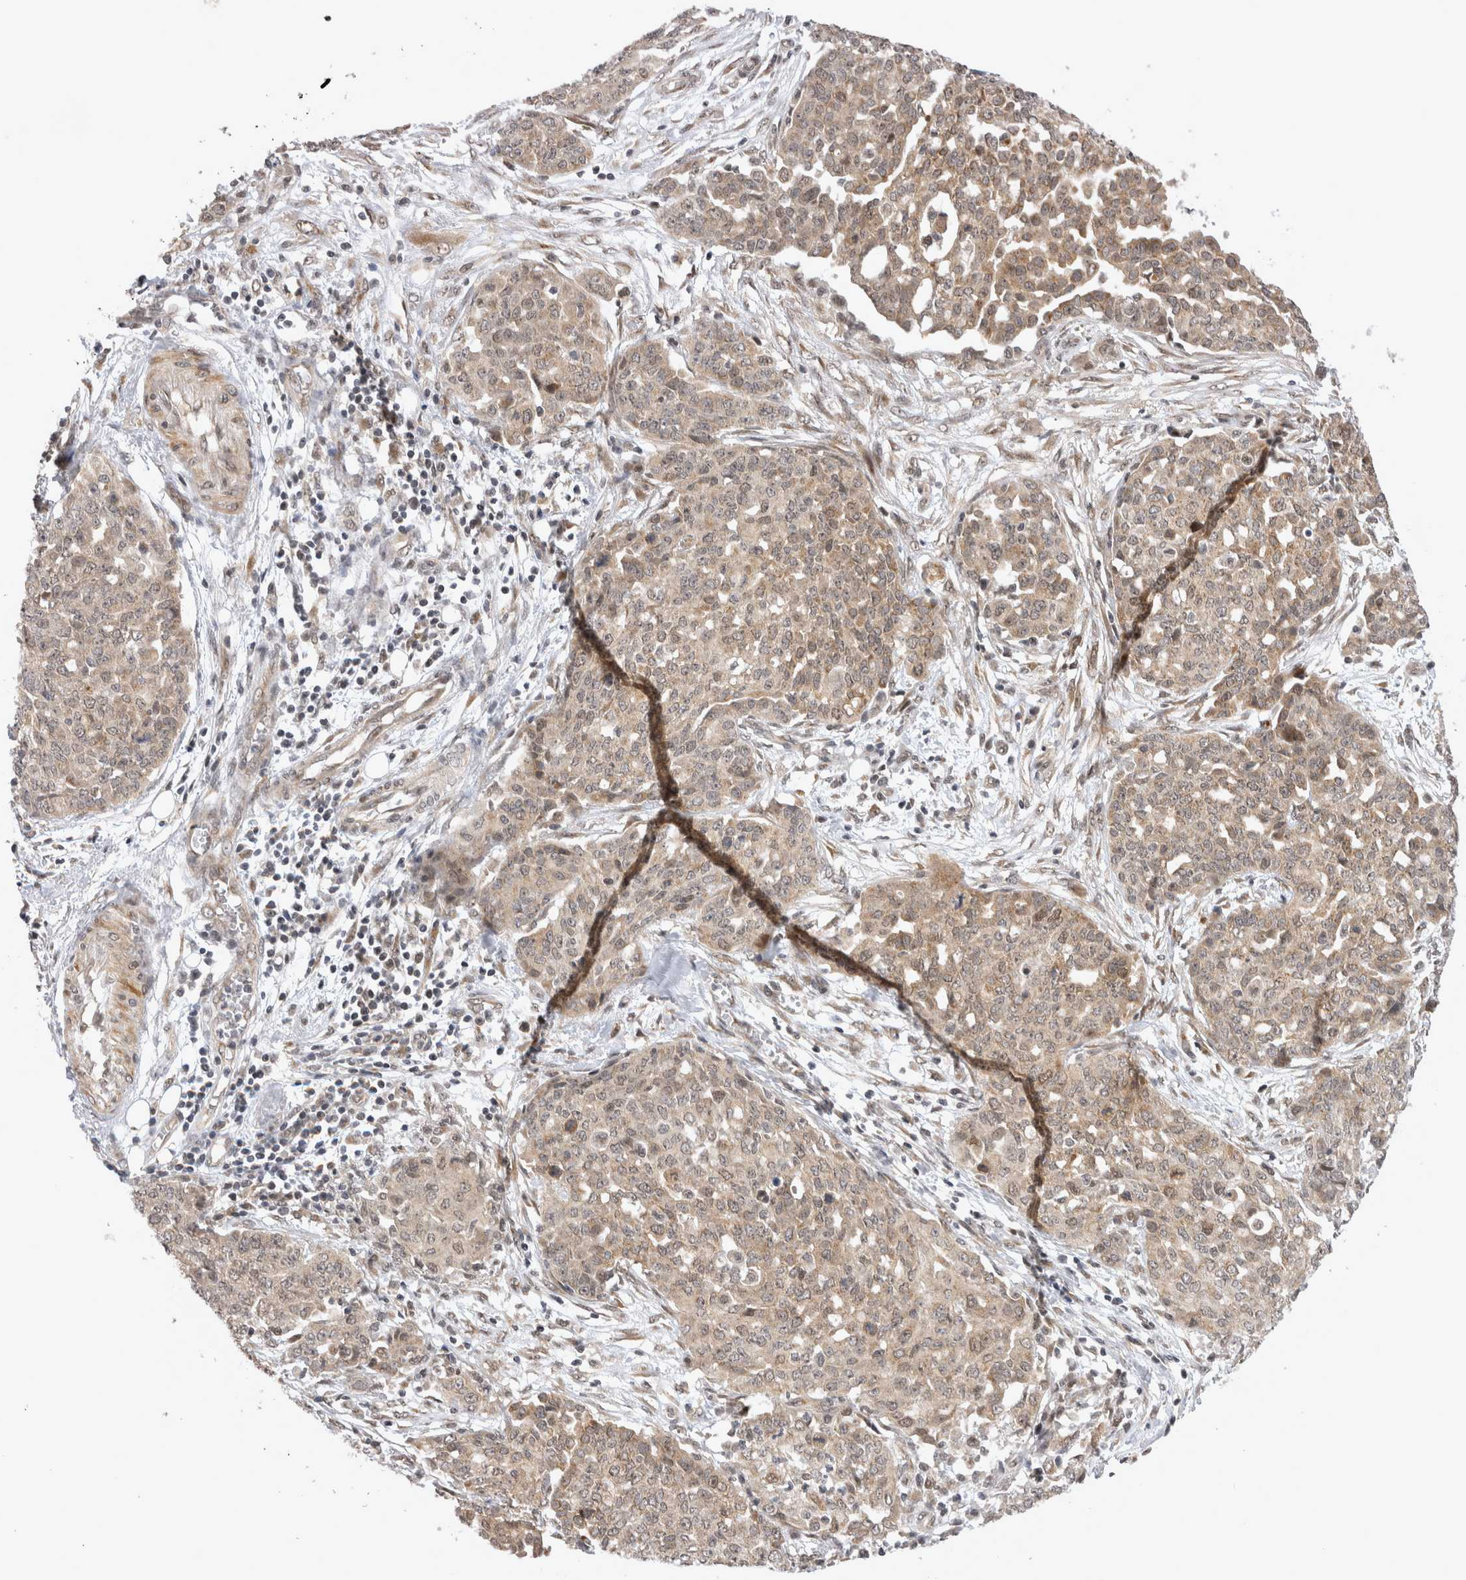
{"staining": {"intensity": "weak", "quantity": ">75%", "location": "cytoplasmic/membranous,nuclear"}, "tissue": "ovarian cancer", "cell_type": "Tumor cells", "image_type": "cancer", "snomed": [{"axis": "morphology", "description": "Cystadenocarcinoma, serous, NOS"}, {"axis": "topography", "description": "Soft tissue"}, {"axis": "topography", "description": "Ovary"}], "caption": "Immunohistochemistry (IHC) of ovarian cancer (serous cystadenocarcinoma) reveals low levels of weak cytoplasmic/membranous and nuclear staining in approximately >75% of tumor cells. (DAB IHC, brown staining for protein, blue staining for nuclei).", "gene": "TMEM65", "patient": {"sex": "female", "age": 57}}